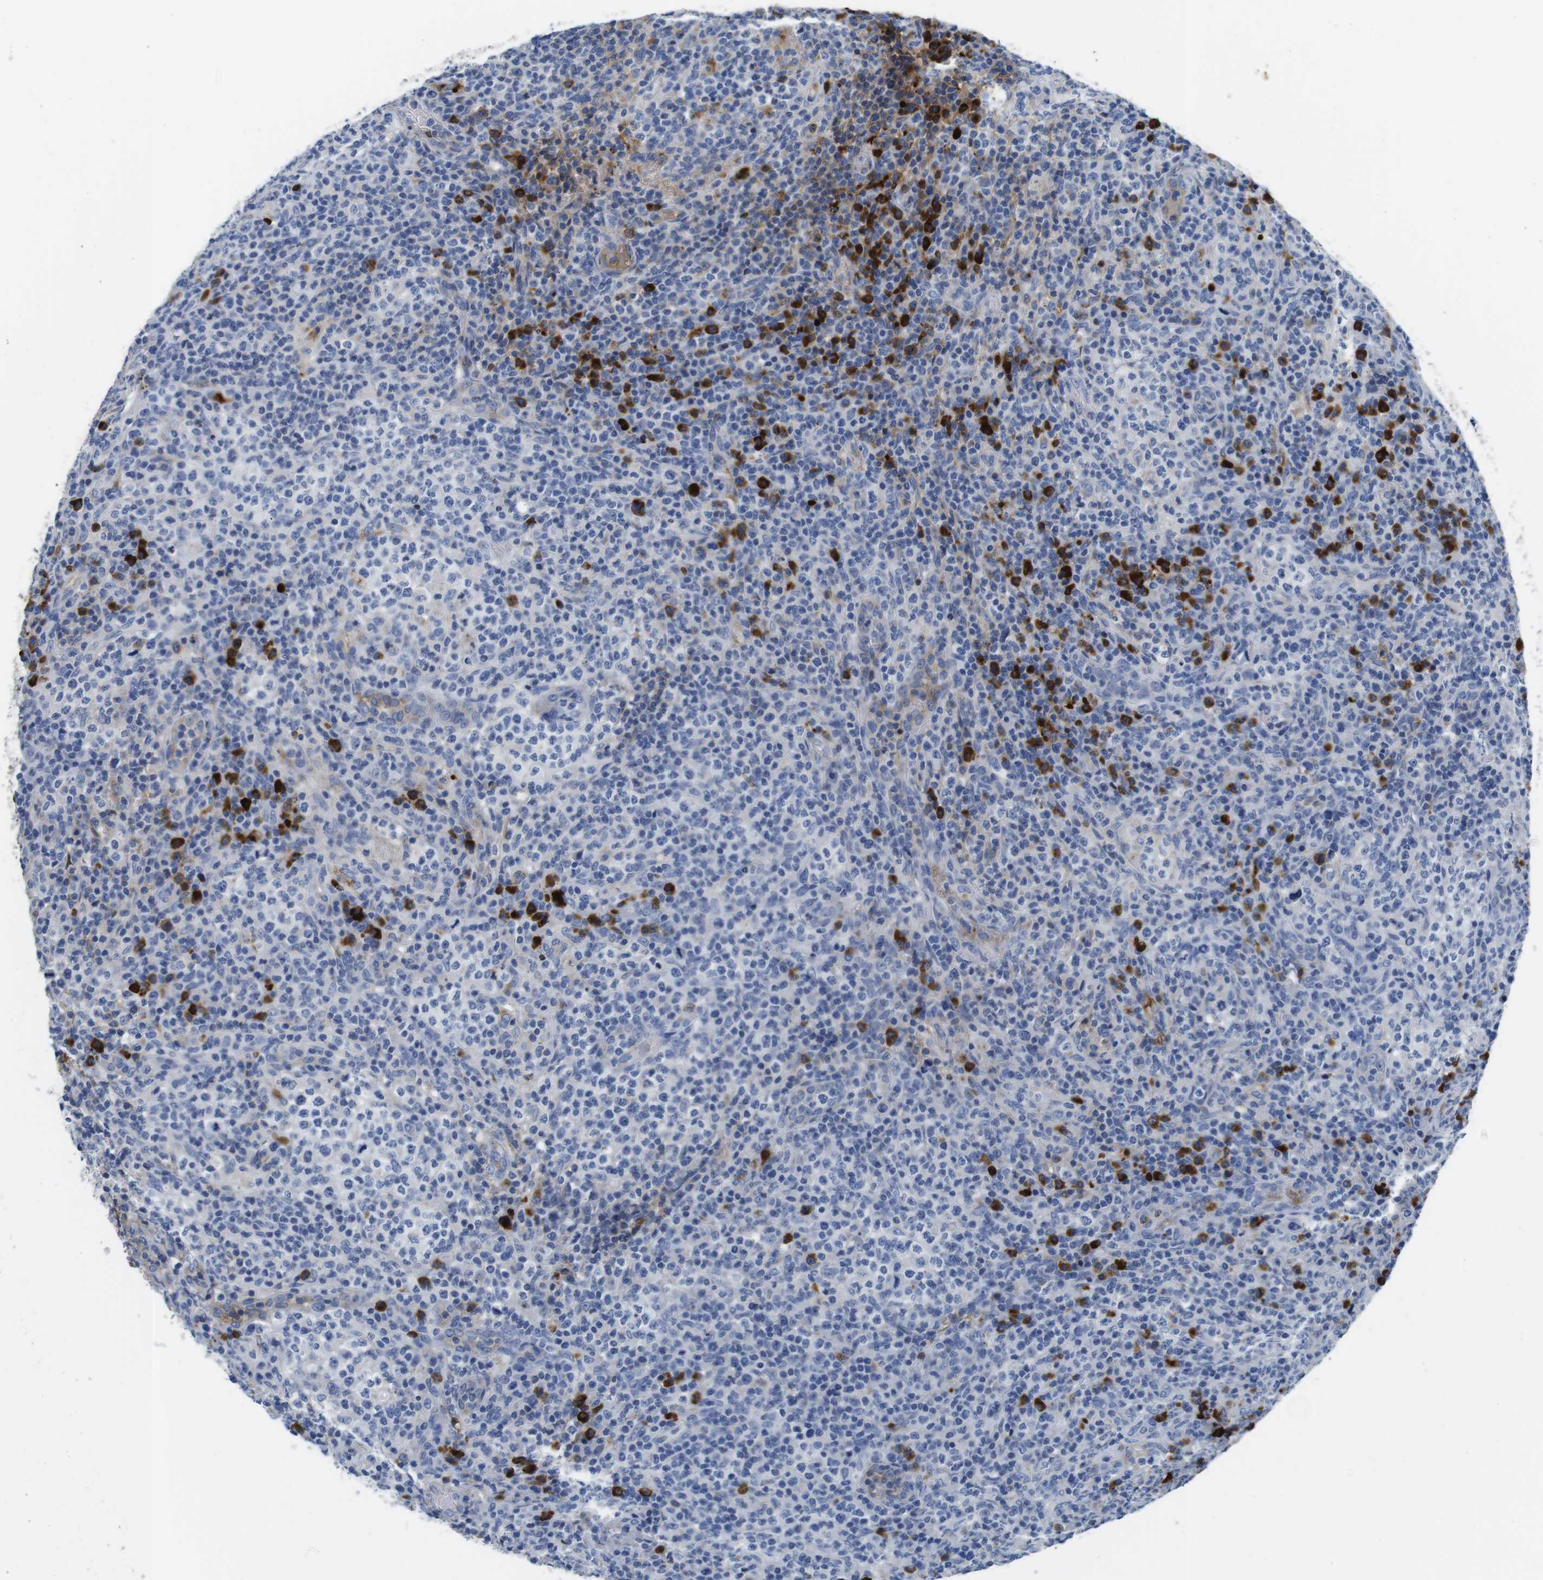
{"staining": {"intensity": "strong", "quantity": "<25%", "location": "cytoplasmic/membranous"}, "tissue": "lymphoma", "cell_type": "Tumor cells", "image_type": "cancer", "snomed": [{"axis": "morphology", "description": "Malignant lymphoma, non-Hodgkin's type, High grade"}, {"axis": "topography", "description": "Lymph node"}], "caption": "An IHC photomicrograph of tumor tissue is shown. Protein staining in brown labels strong cytoplasmic/membranous positivity in high-grade malignant lymphoma, non-Hodgkin's type within tumor cells. The staining is performed using DAB brown chromogen to label protein expression. The nuclei are counter-stained blue using hematoxylin.", "gene": "IGKC", "patient": {"sex": "female", "age": 76}}